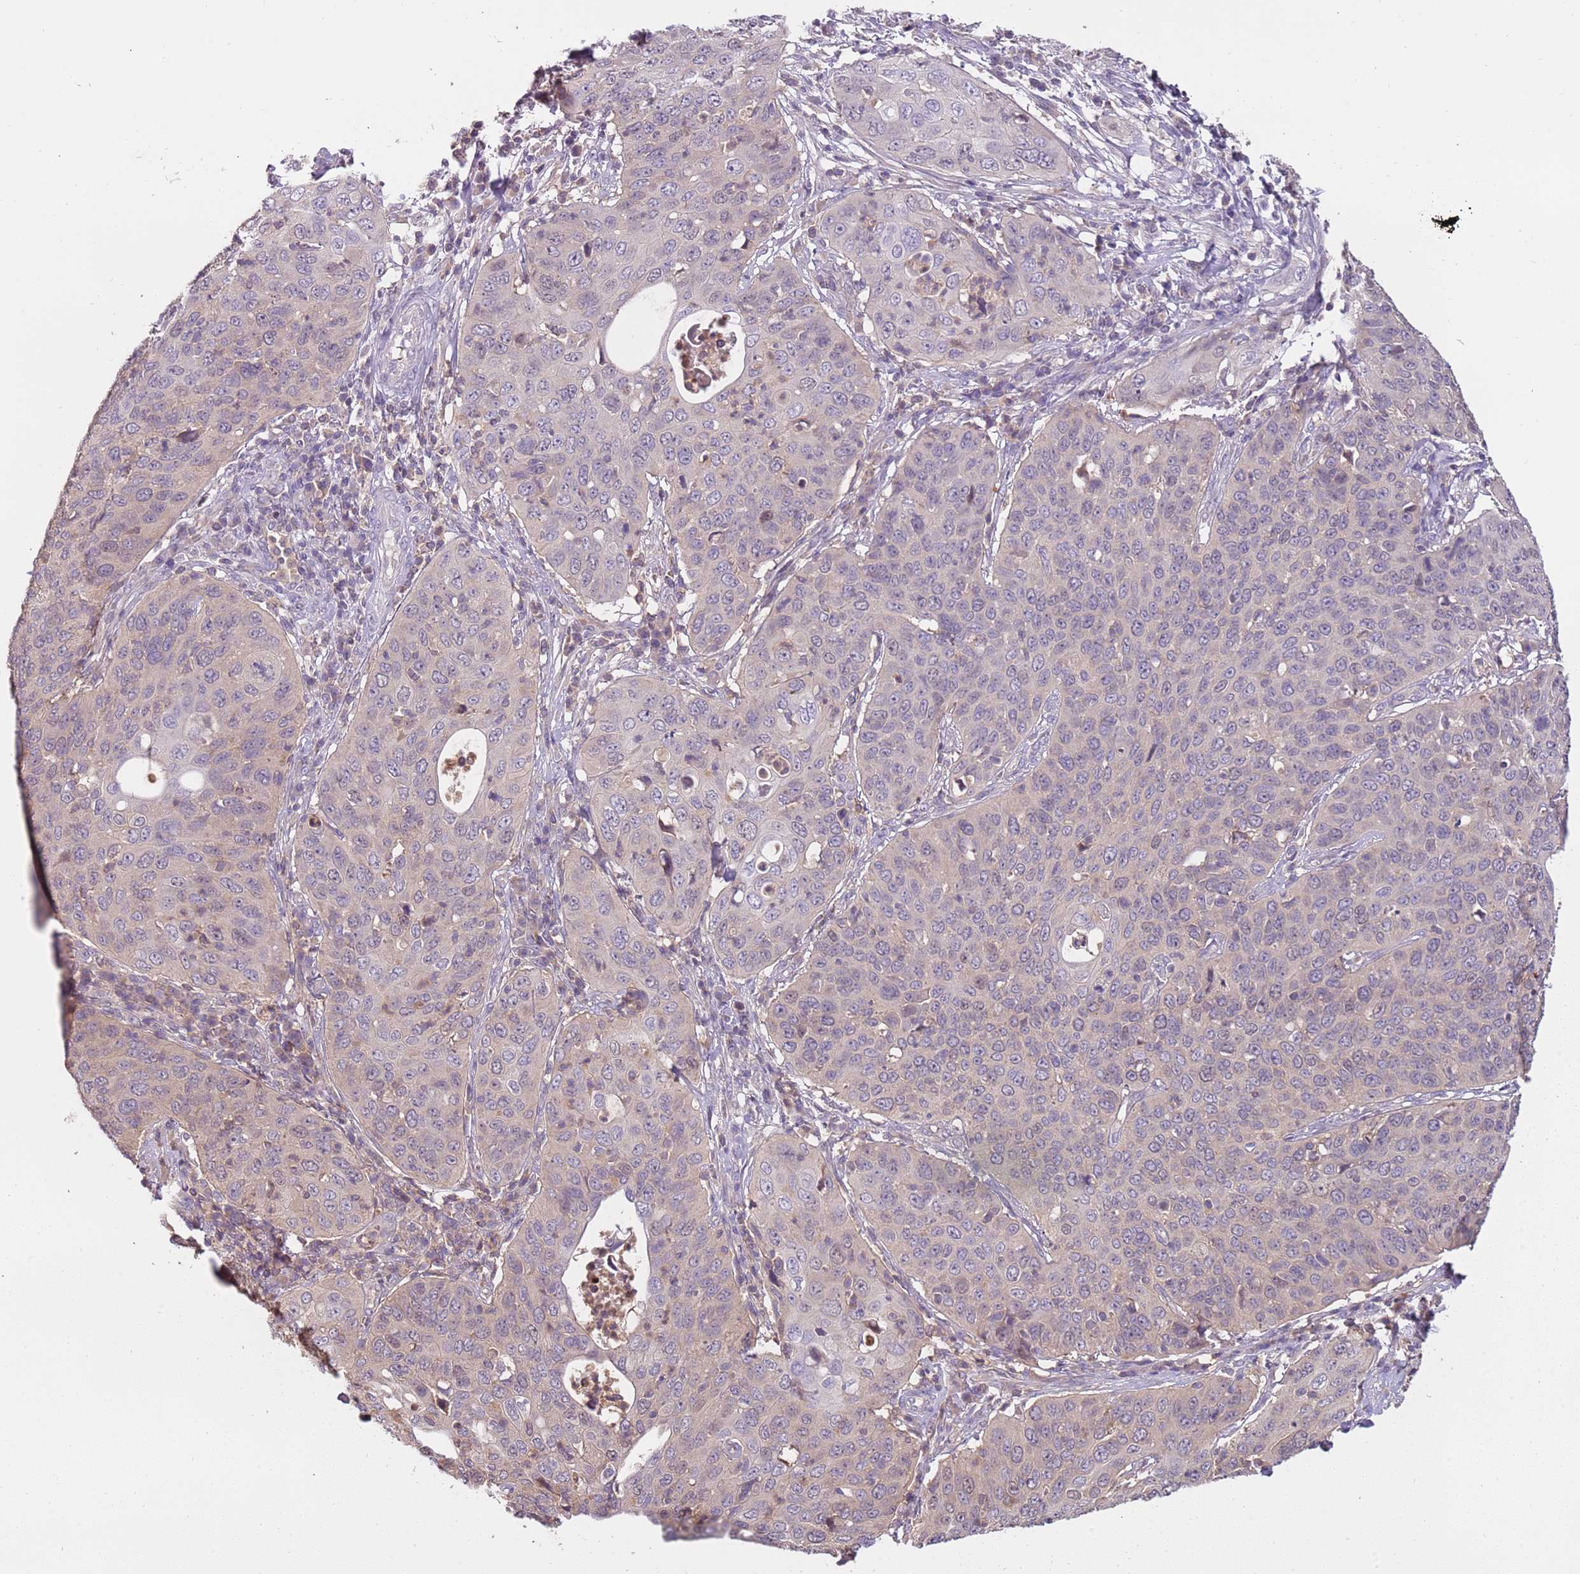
{"staining": {"intensity": "negative", "quantity": "none", "location": "none"}, "tissue": "cervical cancer", "cell_type": "Tumor cells", "image_type": "cancer", "snomed": [{"axis": "morphology", "description": "Squamous cell carcinoma, NOS"}, {"axis": "topography", "description": "Cervix"}], "caption": "An immunohistochemistry (IHC) micrograph of squamous cell carcinoma (cervical) is shown. There is no staining in tumor cells of squamous cell carcinoma (cervical).", "gene": "ARHGAP5", "patient": {"sex": "female", "age": 36}}